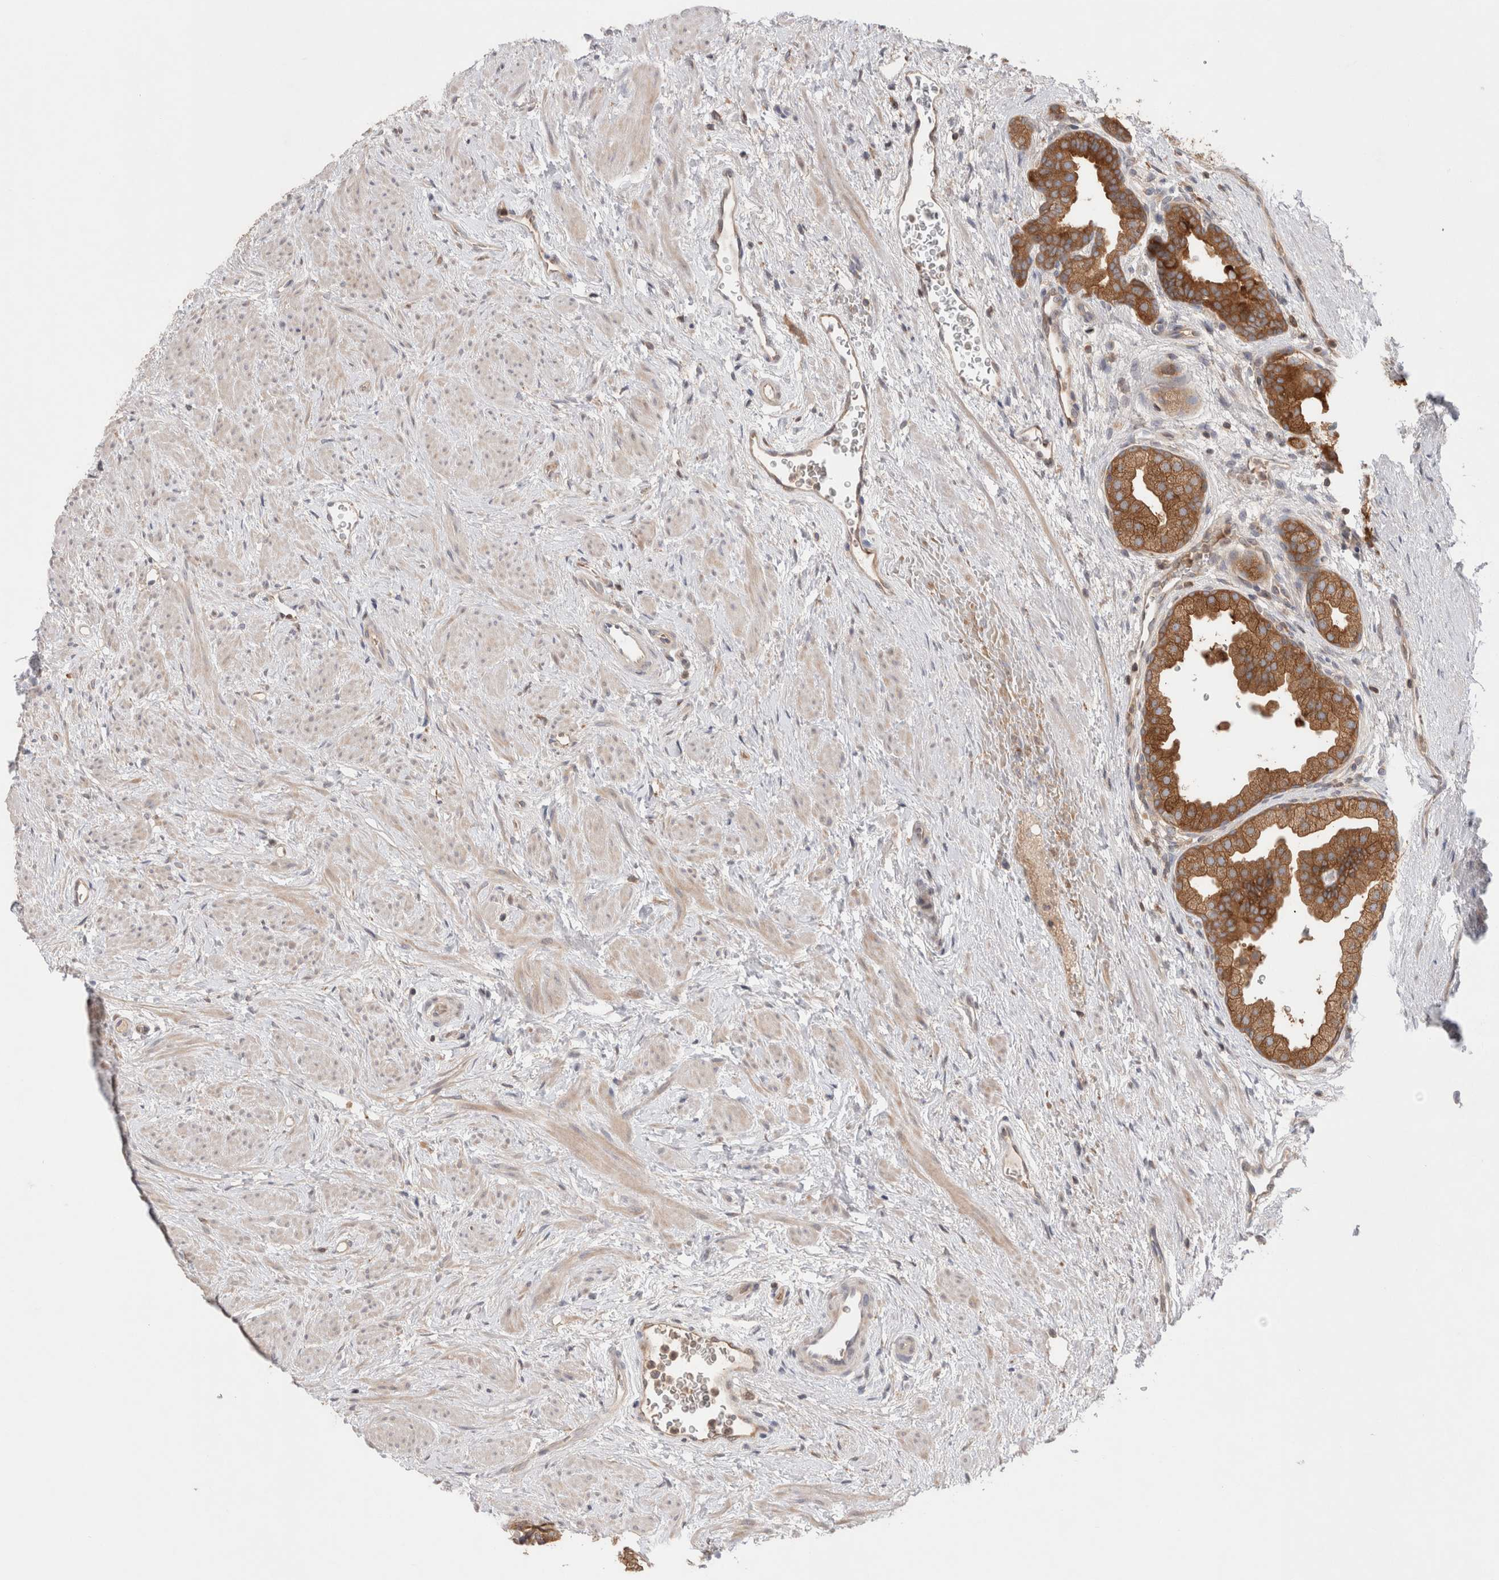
{"staining": {"intensity": "strong", "quantity": ">75%", "location": "cytoplasmic/membranous"}, "tissue": "prostate", "cell_type": "Glandular cells", "image_type": "normal", "snomed": [{"axis": "morphology", "description": "Normal tissue, NOS"}, {"axis": "topography", "description": "Prostate"}], "caption": "An image of prostate stained for a protein exhibits strong cytoplasmic/membranous brown staining in glandular cells. (DAB IHC, brown staining for protein, blue staining for nuclei).", "gene": "KLHL14", "patient": {"sex": "male", "age": 48}}